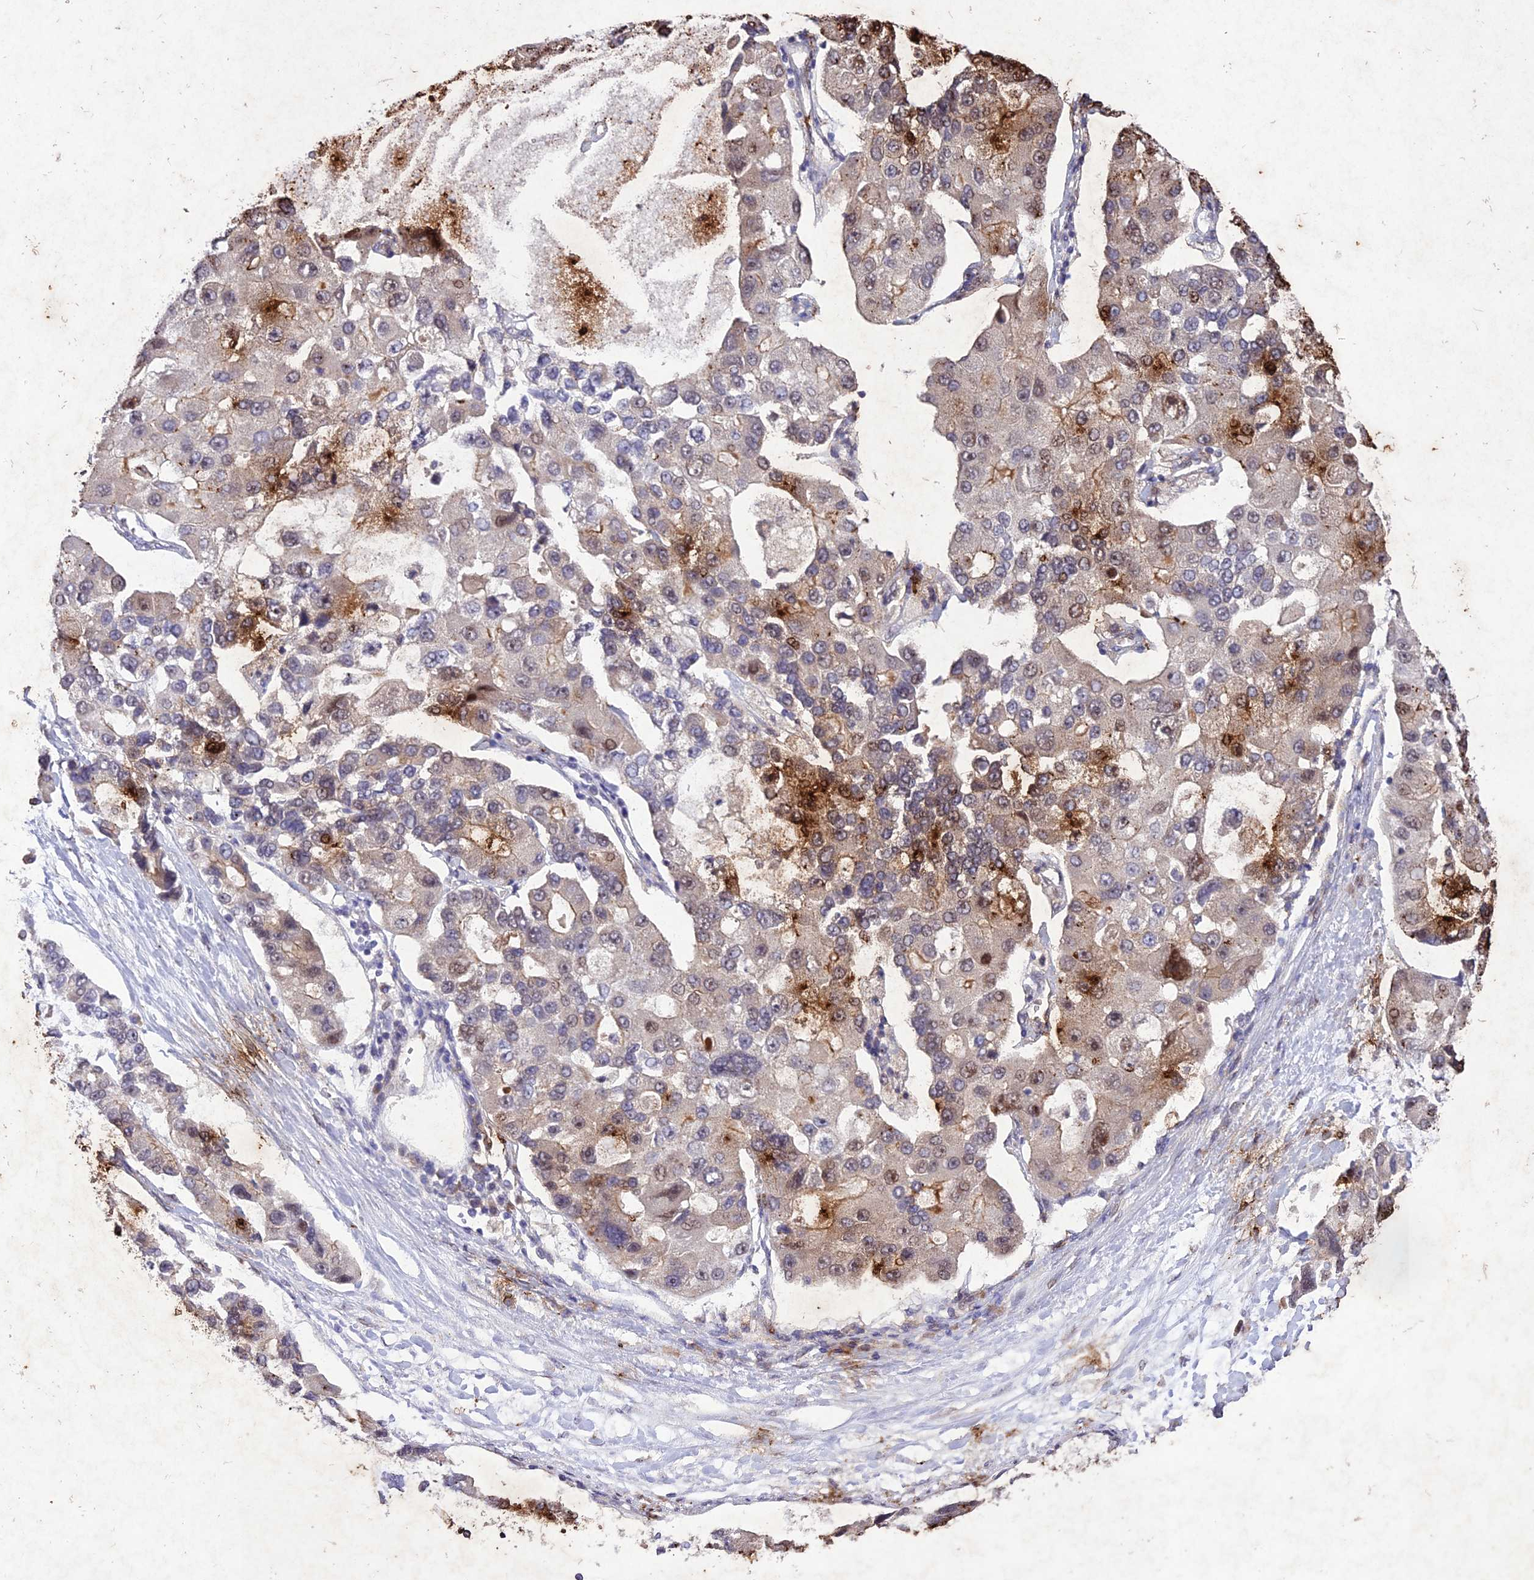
{"staining": {"intensity": "strong", "quantity": "<25%", "location": "cytoplasmic/membranous,nuclear"}, "tissue": "lung cancer", "cell_type": "Tumor cells", "image_type": "cancer", "snomed": [{"axis": "morphology", "description": "Adenocarcinoma, NOS"}, {"axis": "topography", "description": "Lung"}], "caption": "Lung cancer (adenocarcinoma) stained with DAB (3,3'-diaminobenzidine) immunohistochemistry reveals medium levels of strong cytoplasmic/membranous and nuclear staining in about <25% of tumor cells. Nuclei are stained in blue.", "gene": "ANKRD52", "patient": {"sex": "female", "age": 54}}